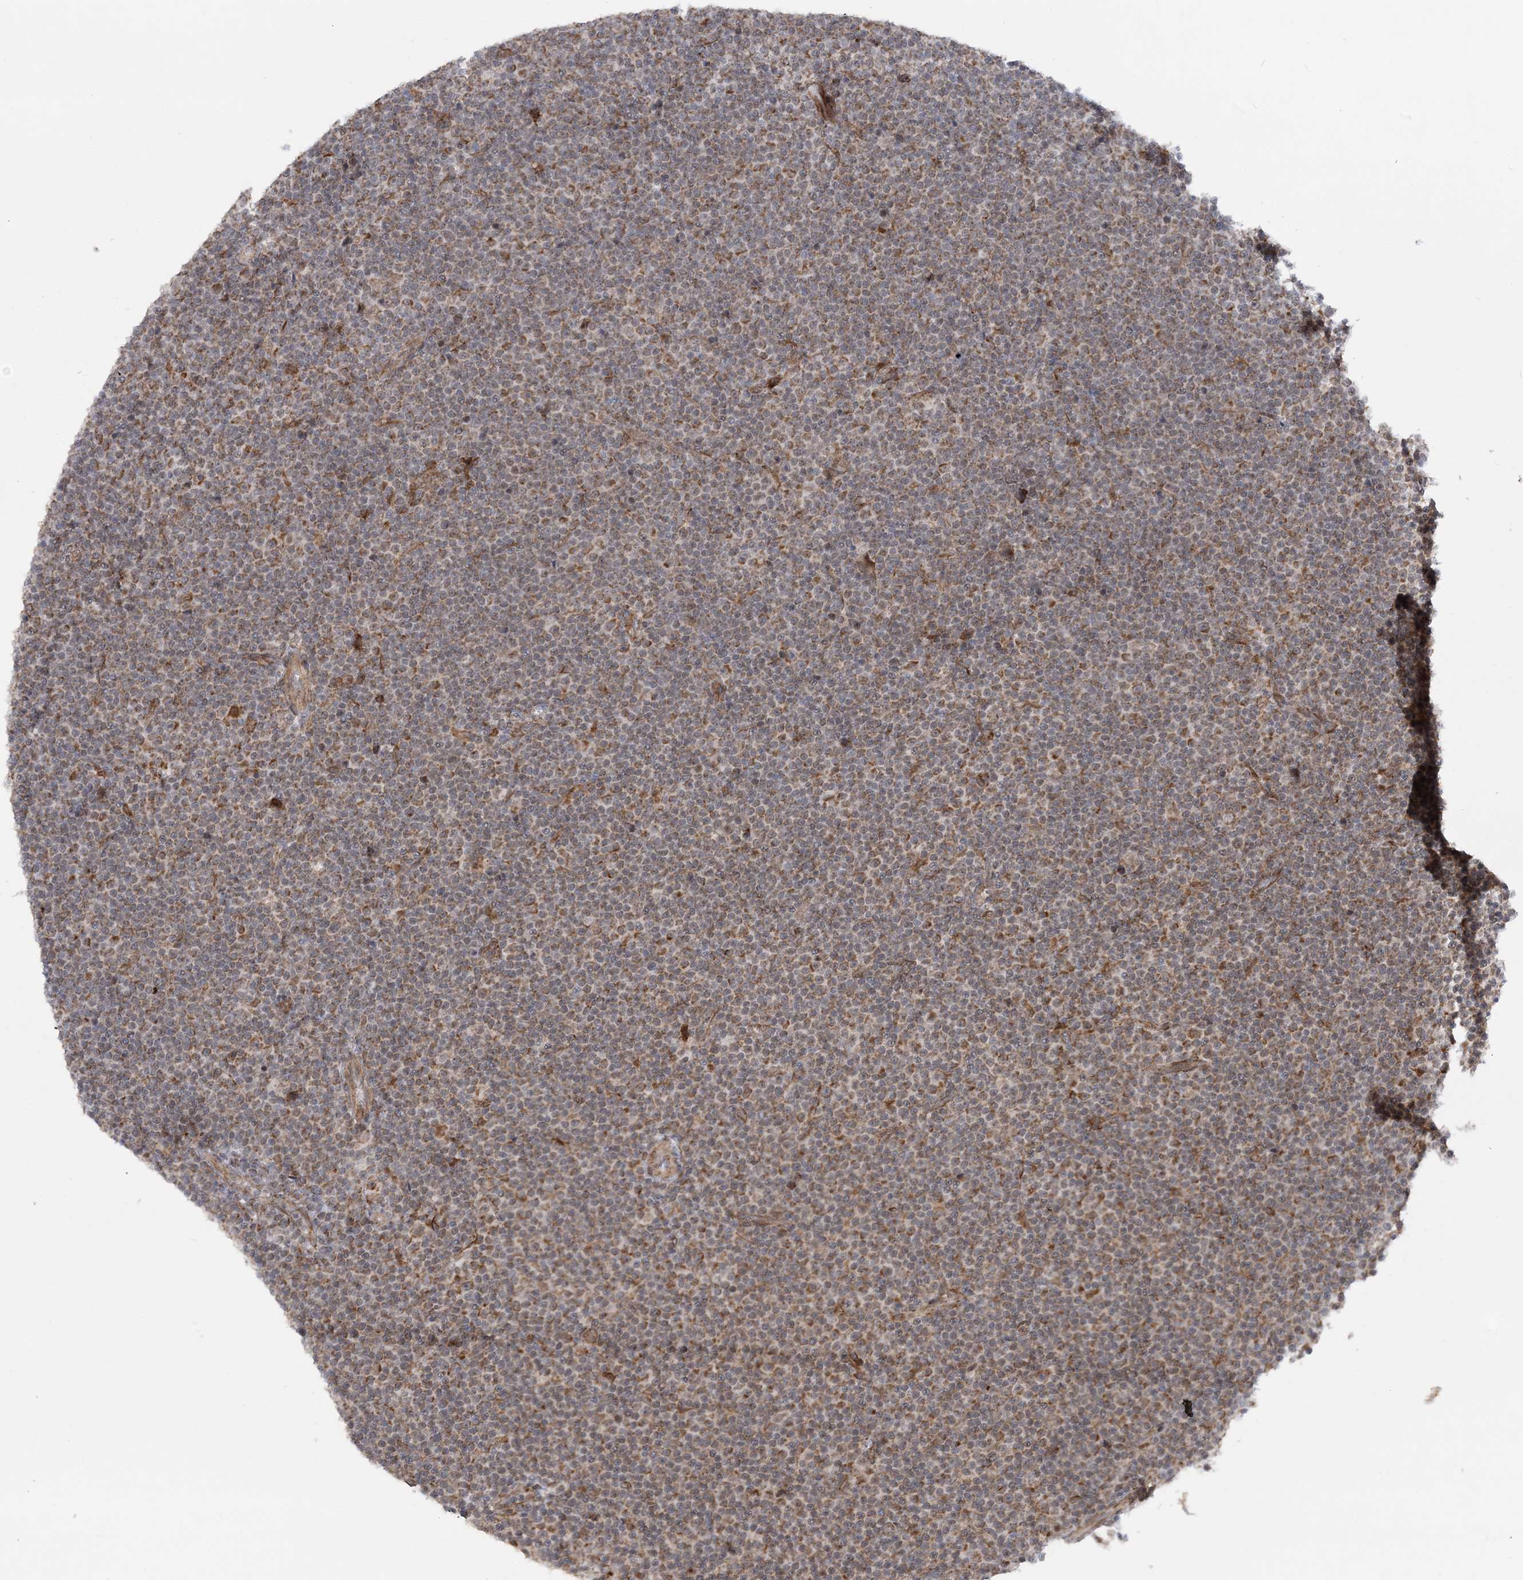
{"staining": {"intensity": "moderate", "quantity": ">75%", "location": "cytoplasmic/membranous"}, "tissue": "lymphoma", "cell_type": "Tumor cells", "image_type": "cancer", "snomed": [{"axis": "morphology", "description": "Malignant lymphoma, non-Hodgkin's type, Low grade"}, {"axis": "topography", "description": "Lymph node"}], "caption": "Immunohistochemical staining of low-grade malignant lymphoma, non-Hodgkin's type shows medium levels of moderate cytoplasmic/membranous protein expression in approximately >75% of tumor cells. (DAB (3,3'-diaminobenzidine) = brown stain, brightfield microscopy at high magnification).", "gene": "MRPL47", "patient": {"sex": "female", "age": 67}}